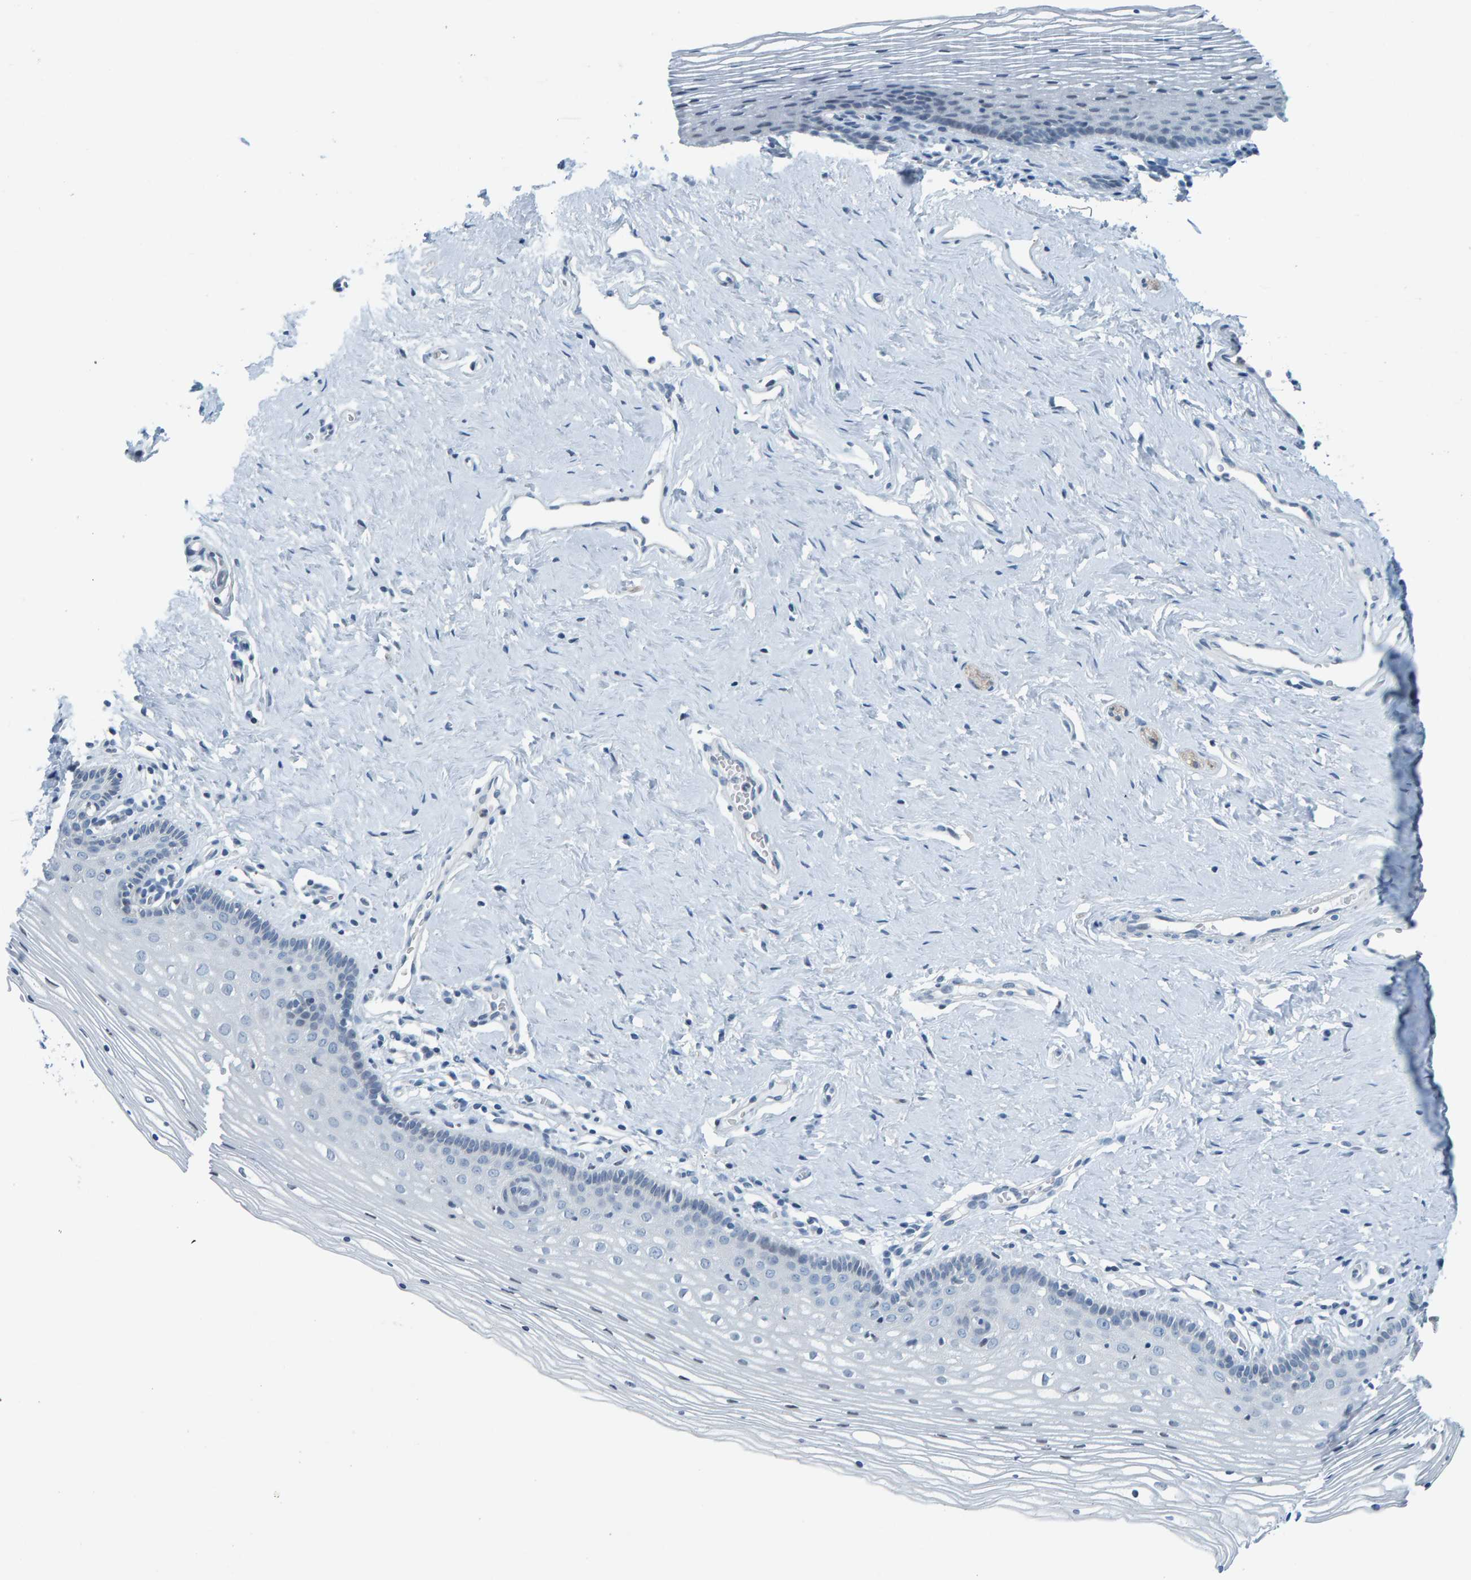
{"staining": {"intensity": "negative", "quantity": "none", "location": "none"}, "tissue": "vagina", "cell_type": "Squamous epithelial cells", "image_type": "normal", "snomed": [{"axis": "morphology", "description": "Normal tissue, NOS"}, {"axis": "topography", "description": "Vagina"}], "caption": "Immunohistochemistry photomicrograph of normal vagina: vagina stained with DAB displays no significant protein expression in squamous epithelial cells. (DAB IHC visualized using brightfield microscopy, high magnification).", "gene": "CNP", "patient": {"sex": "female", "age": 32}}